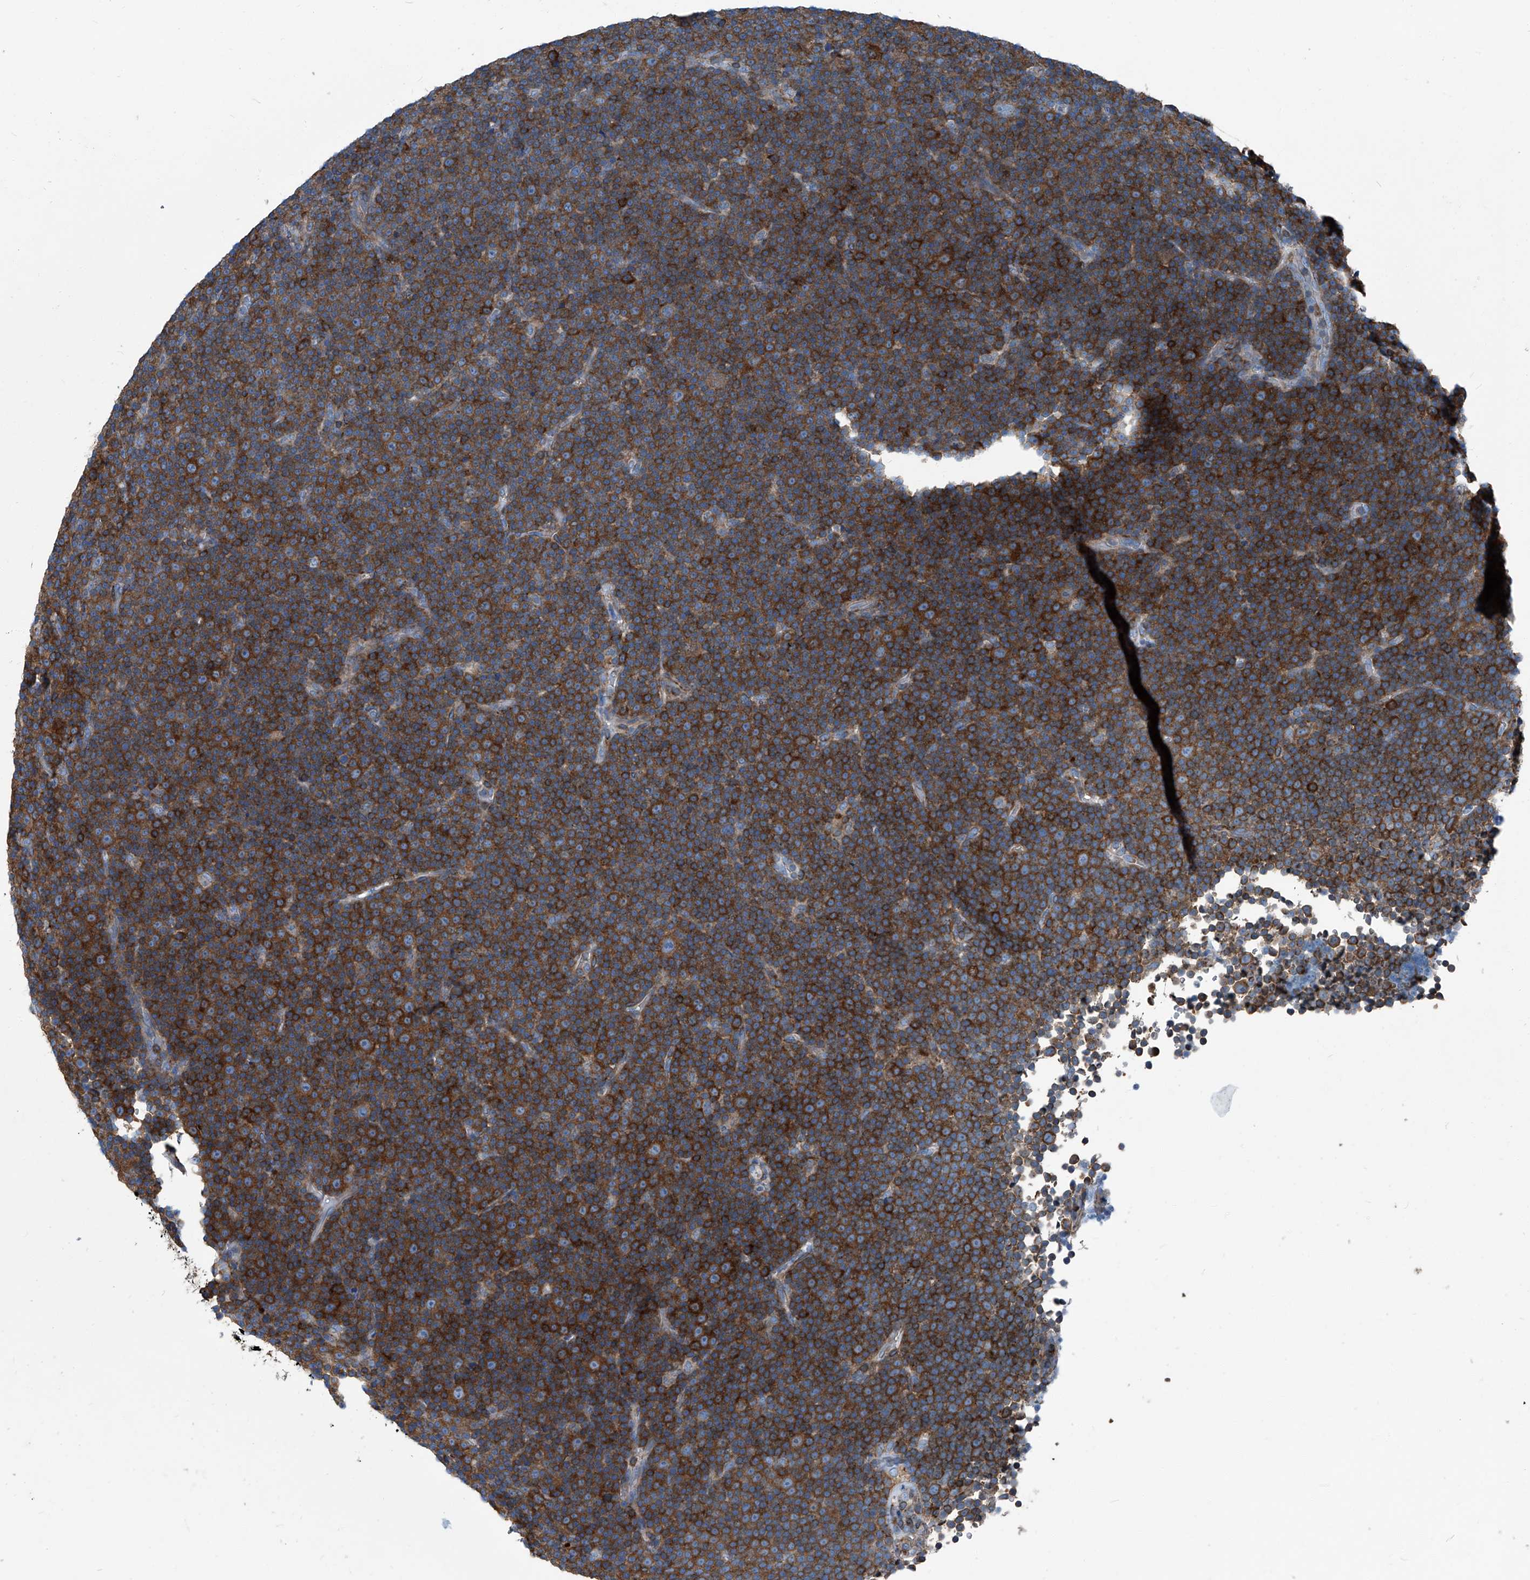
{"staining": {"intensity": "strong", "quantity": "25%-75%", "location": "cytoplasmic/membranous"}, "tissue": "lymphoma", "cell_type": "Tumor cells", "image_type": "cancer", "snomed": [{"axis": "morphology", "description": "Malignant lymphoma, non-Hodgkin's type, Low grade"}, {"axis": "topography", "description": "Lymph node"}], "caption": "Protein staining of malignant lymphoma, non-Hodgkin's type (low-grade) tissue displays strong cytoplasmic/membranous expression in approximately 25%-75% of tumor cells. The protein of interest is stained brown, and the nuclei are stained in blue (DAB IHC with brightfield microscopy, high magnification).", "gene": "SEPTIN7", "patient": {"sex": "female", "age": 67}}